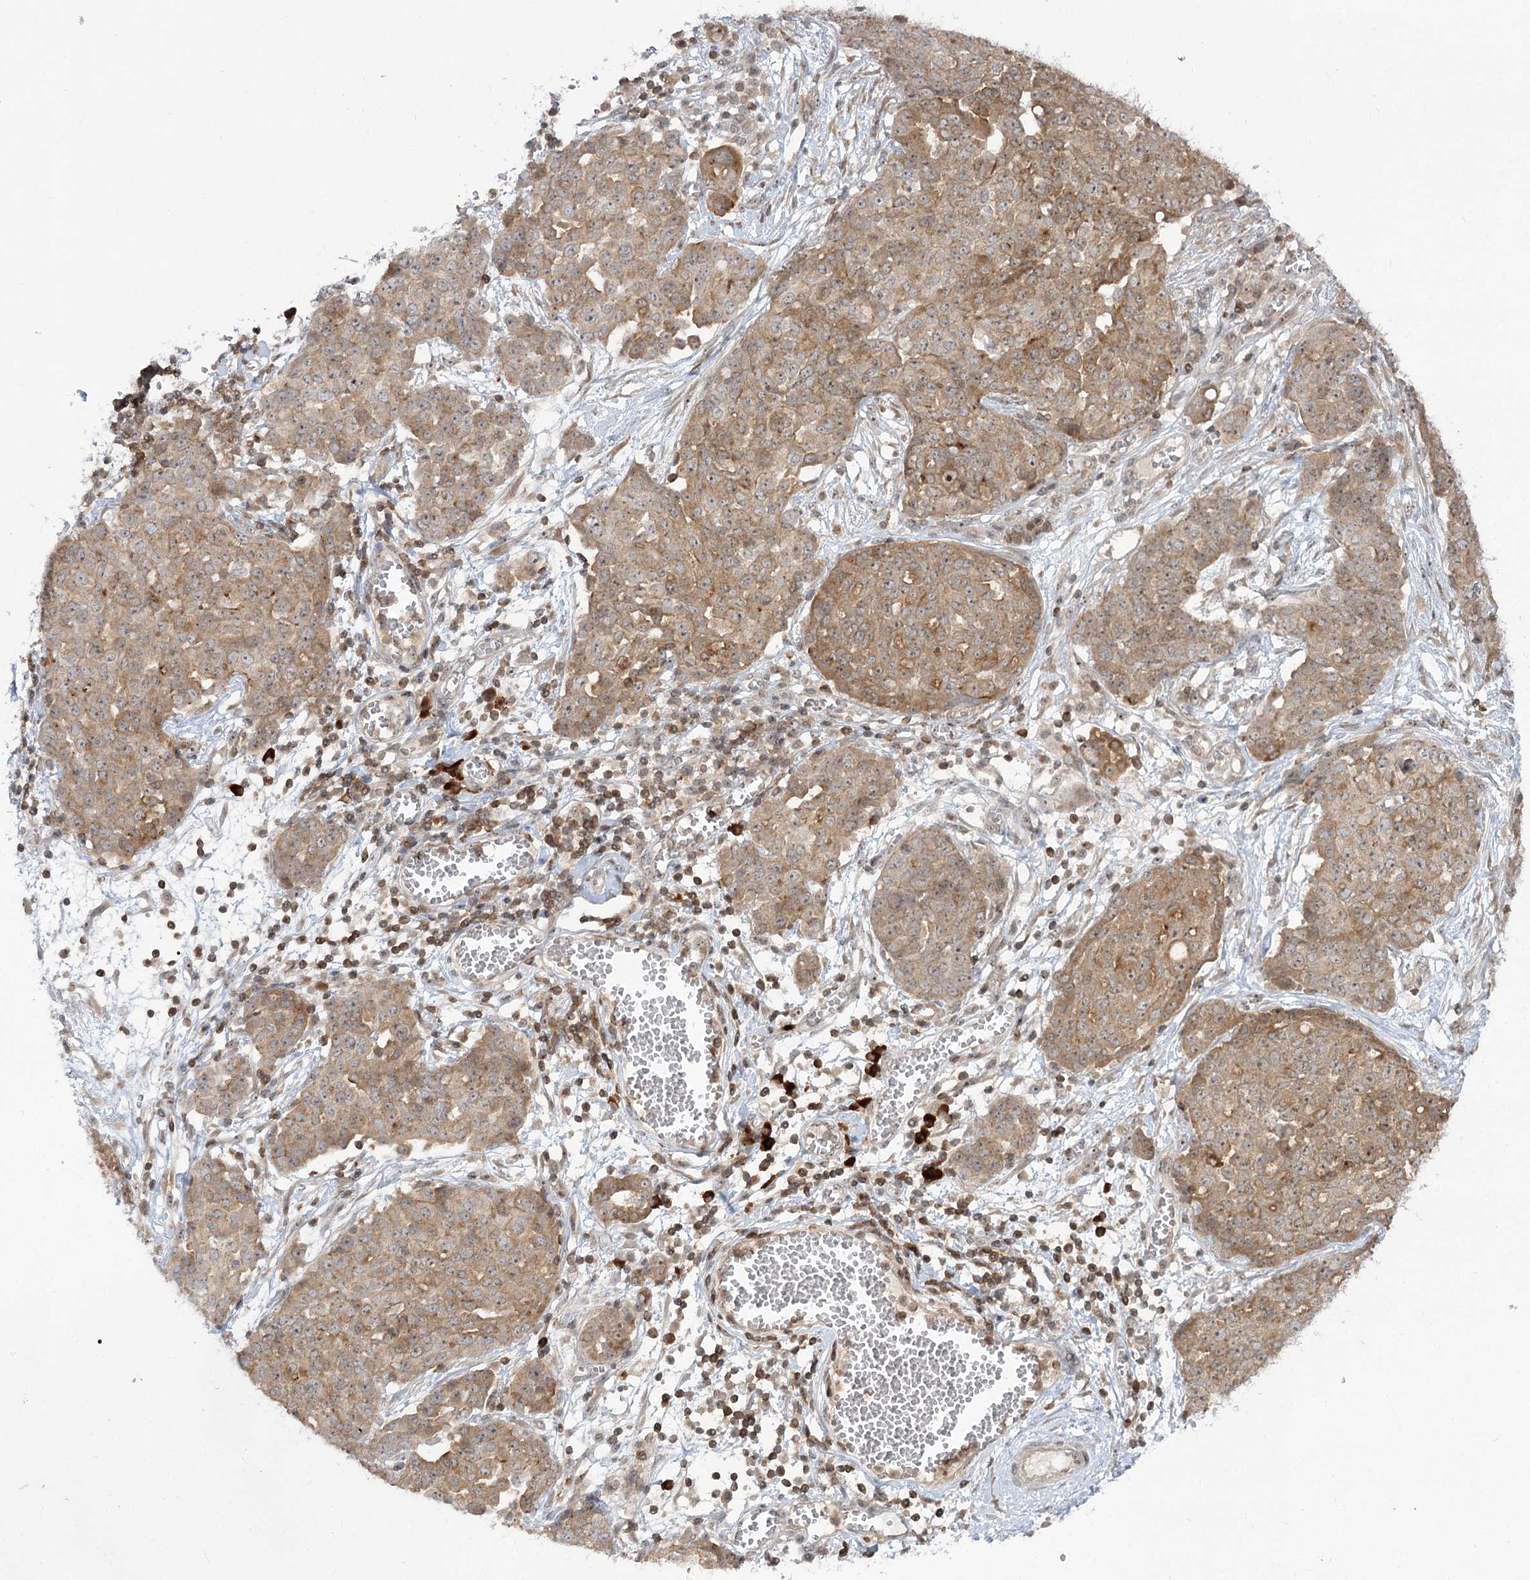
{"staining": {"intensity": "moderate", "quantity": ">75%", "location": "cytoplasmic/membranous"}, "tissue": "ovarian cancer", "cell_type": "Tumor cells", "image_type": "cancer", "snomed": [{"axis": "morphology", "description": "Cystadenocarcinoma, serous, NOS"}, {"axis": "topography", "description": "Soft tissue"}, {"axis": "topography", "description": "Ovary"}], "caption": "Tumor cells show medium levels of moderate cytoplasmic/membranous expression in about >75% of cells in ovarian serous cystadenocarcinoma.", "gene": "SYTL1", "patient": {"sex": "female", "age": 57}}